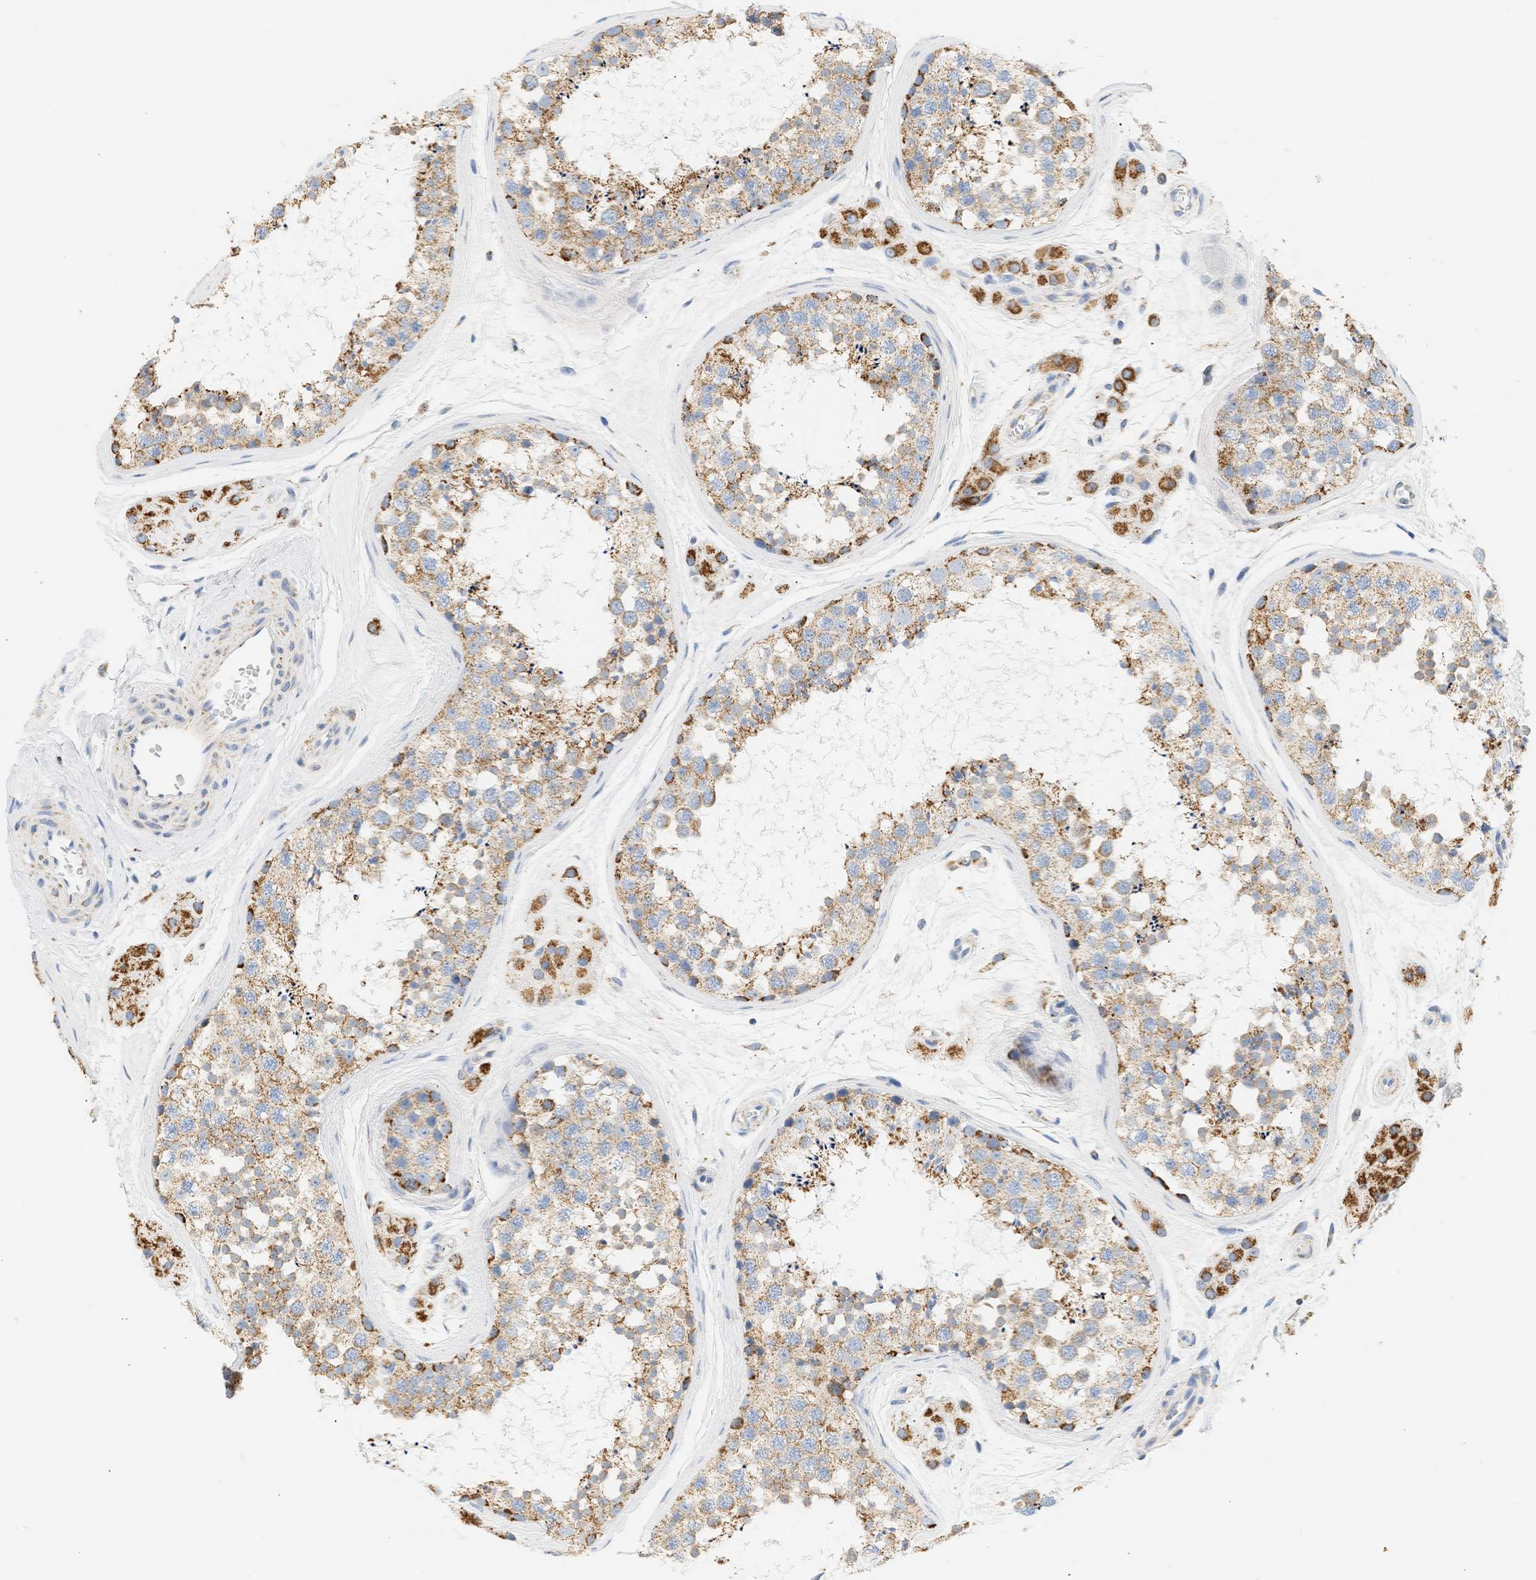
{"staining": {"intensity": "moderate", "quantity": "25%-75%", "location": "cytoplasmic/membranous"}, "tissue": "testis", "cell_type": "Cells in seminiferous ducts", "image_type": "normal", "snomed": [{"axis": "morphology", "description": "Normal tissue, NOS"}, {"axis": "topography", "description": "Testis"}], "caption": "High-magnification brightfield microscopy of normal testis stained with DAB (3,3'-diaminobenzidine) (brown) and counterstained with hematoxylin (blue). cells in seminiferous ducts exhibit moderate cytoplasmic/membranous expression is identified in about25%-75% of cells.", "gene": "GRPEL2", "patient": {"sex": "male", "age": 56}}